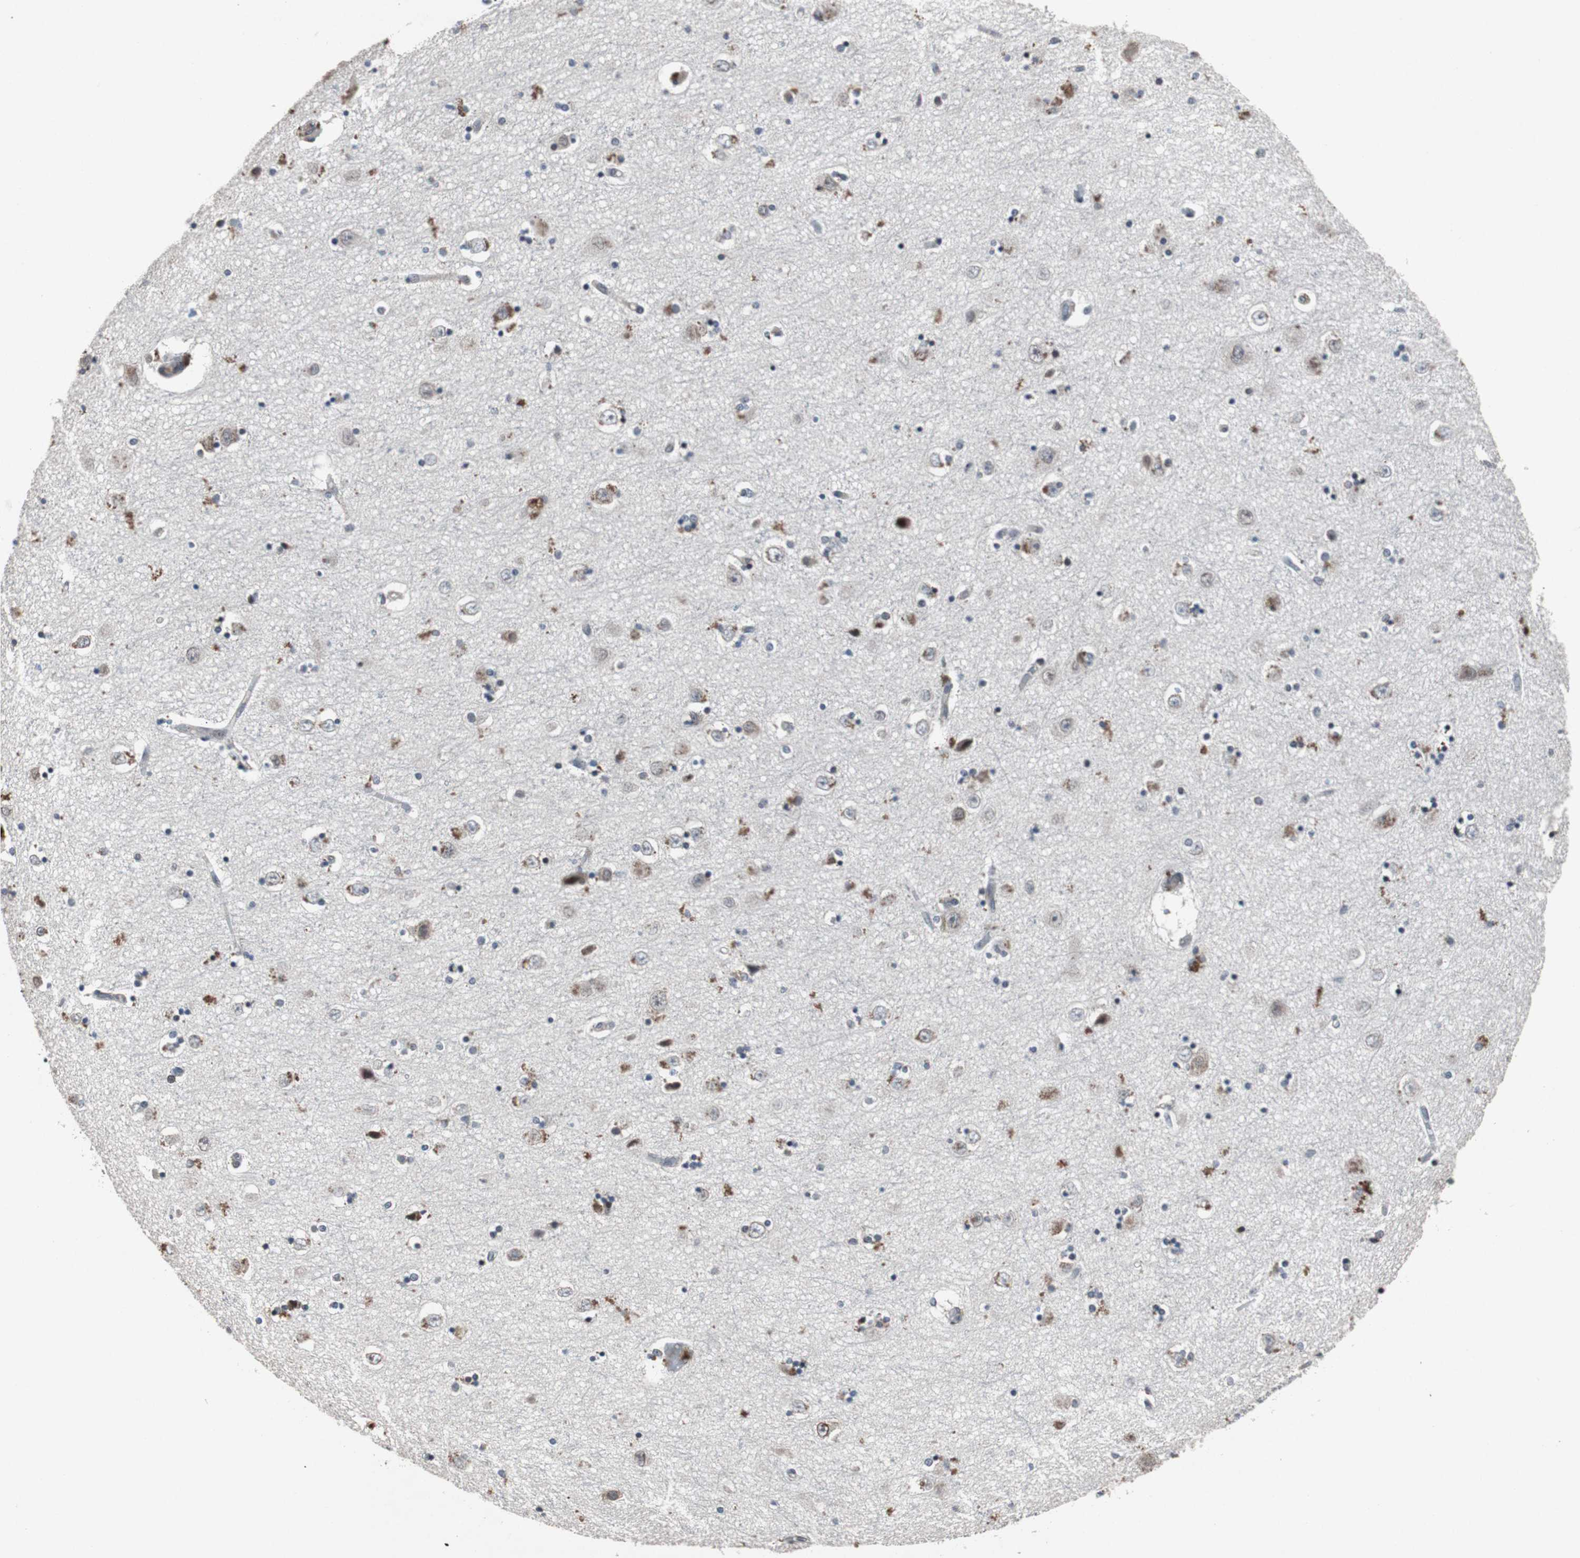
{"staining": {"intensity": "negative", "quantity": "none", "location": "none"}, "tissue": "hippocampus", "cell_type": "Glial cells", "image_type": "normal", "snomed": [{"axis": "morphology", "description": "Normal tissue, NOS"}, {"axis": "topography", "description": "Hippocampus"}], "caption": "The immunohistochemistry (IHC) image has no significant staining in glial cells of hippocampus. The staining is performed using DAB brown chromogen with nuclei counter-stained in using hematoxylin.", "gene": "TP63", "patient": {"sex": "female", "age": 54}}